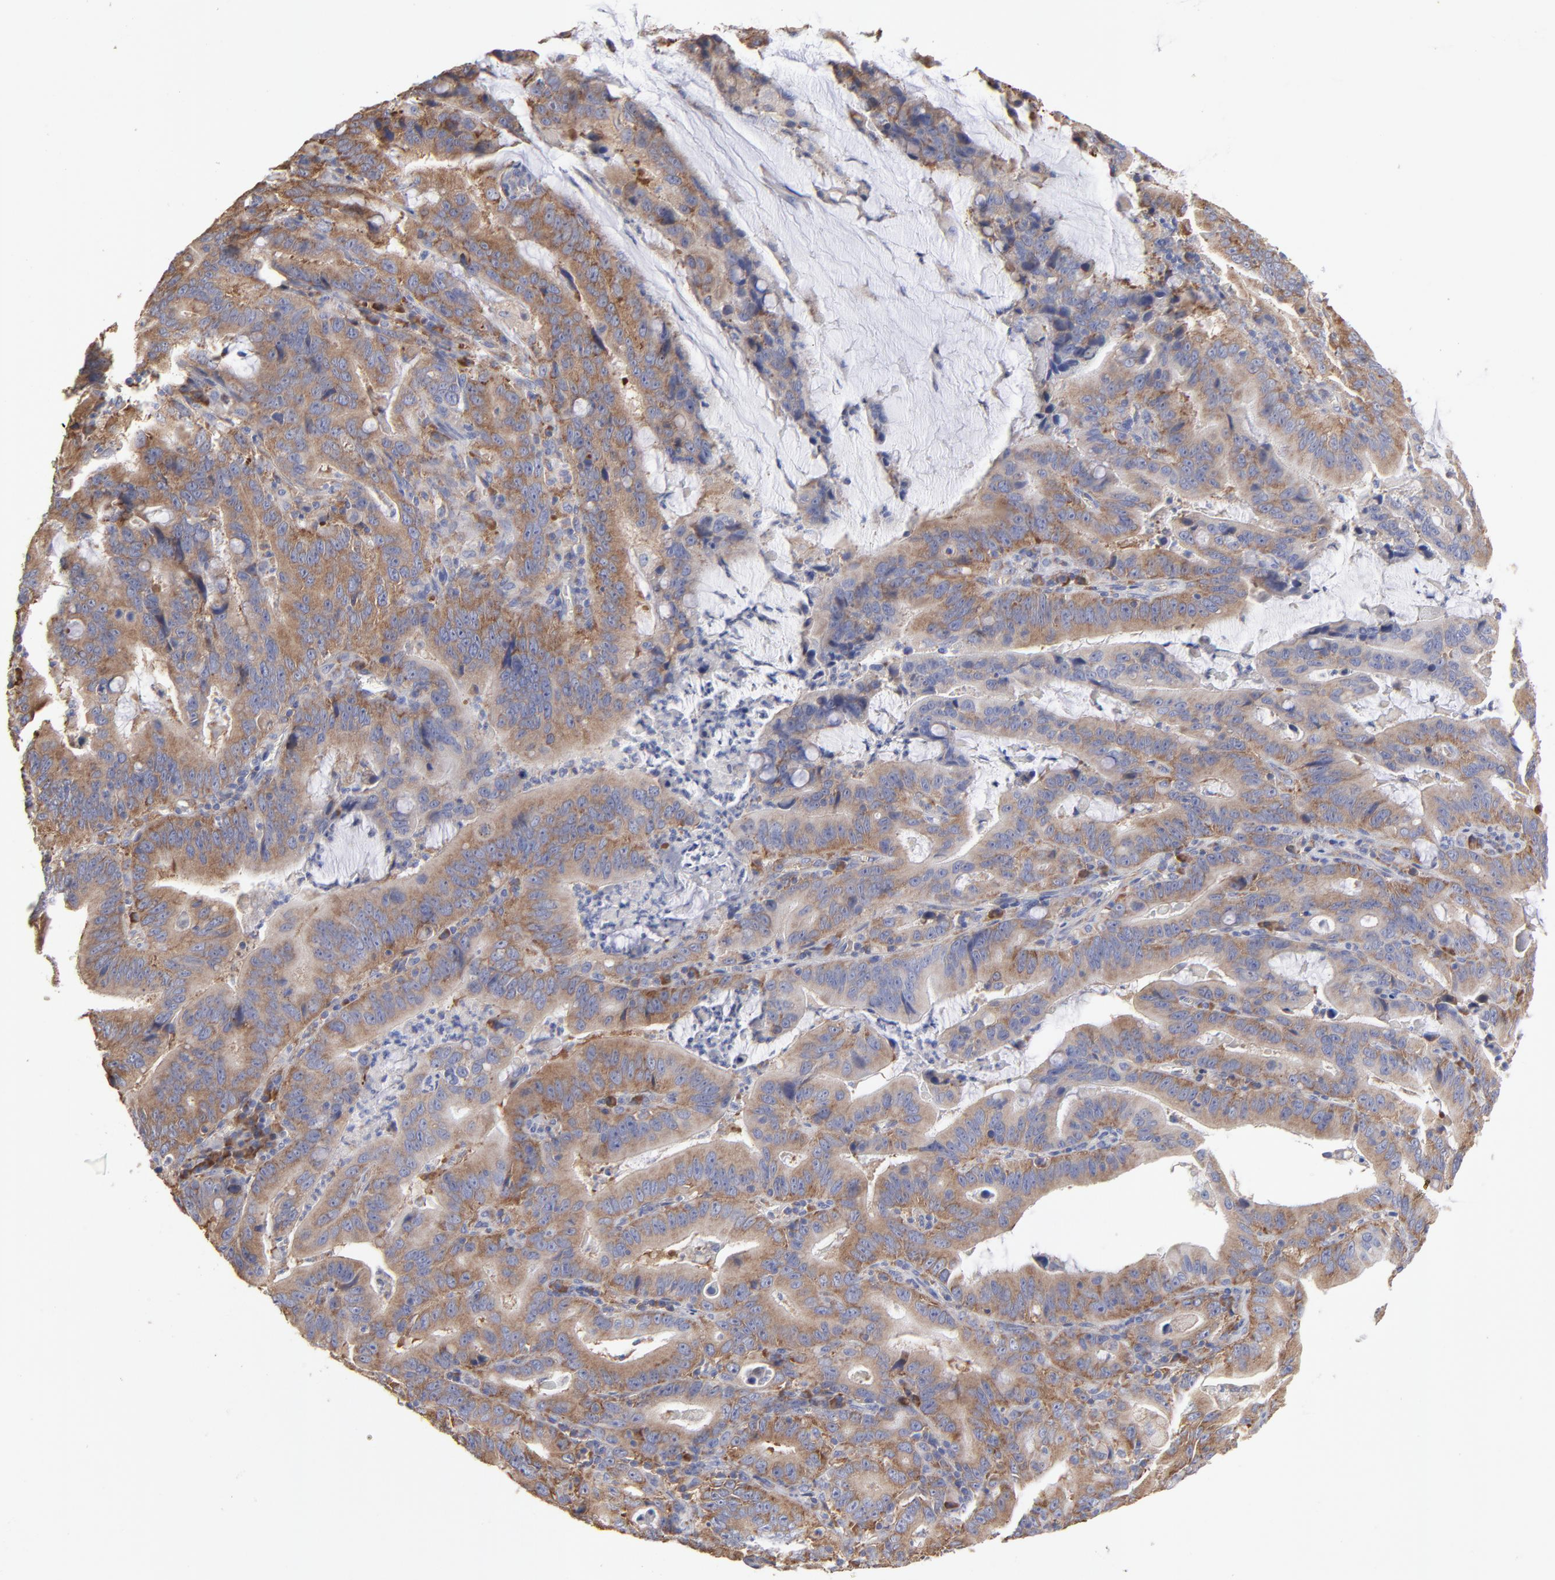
{"staining": {"intensity": "moderate", "quantity": ">75%", "location": "cytoplasmic/membranous"}, "tissue": "stomach cancer", "cell_type": "Tumor cells", "image_type": "cancer", "snomed": [{"axis": "morphology", "description": "Adenocarcinoma, NOS"}, {"axis": "topography", "description": "Stomach, upper"}], "caption": "IHC (DAB (3,3'-diaminobenzidine)) staining of adenocarcinoma (stomach) shows moderate cytoplasmic/membranous protein expression in about >75% of tumor cells.", "gene": "RPL3", "patient": {"sex": "male", "age": 63}}